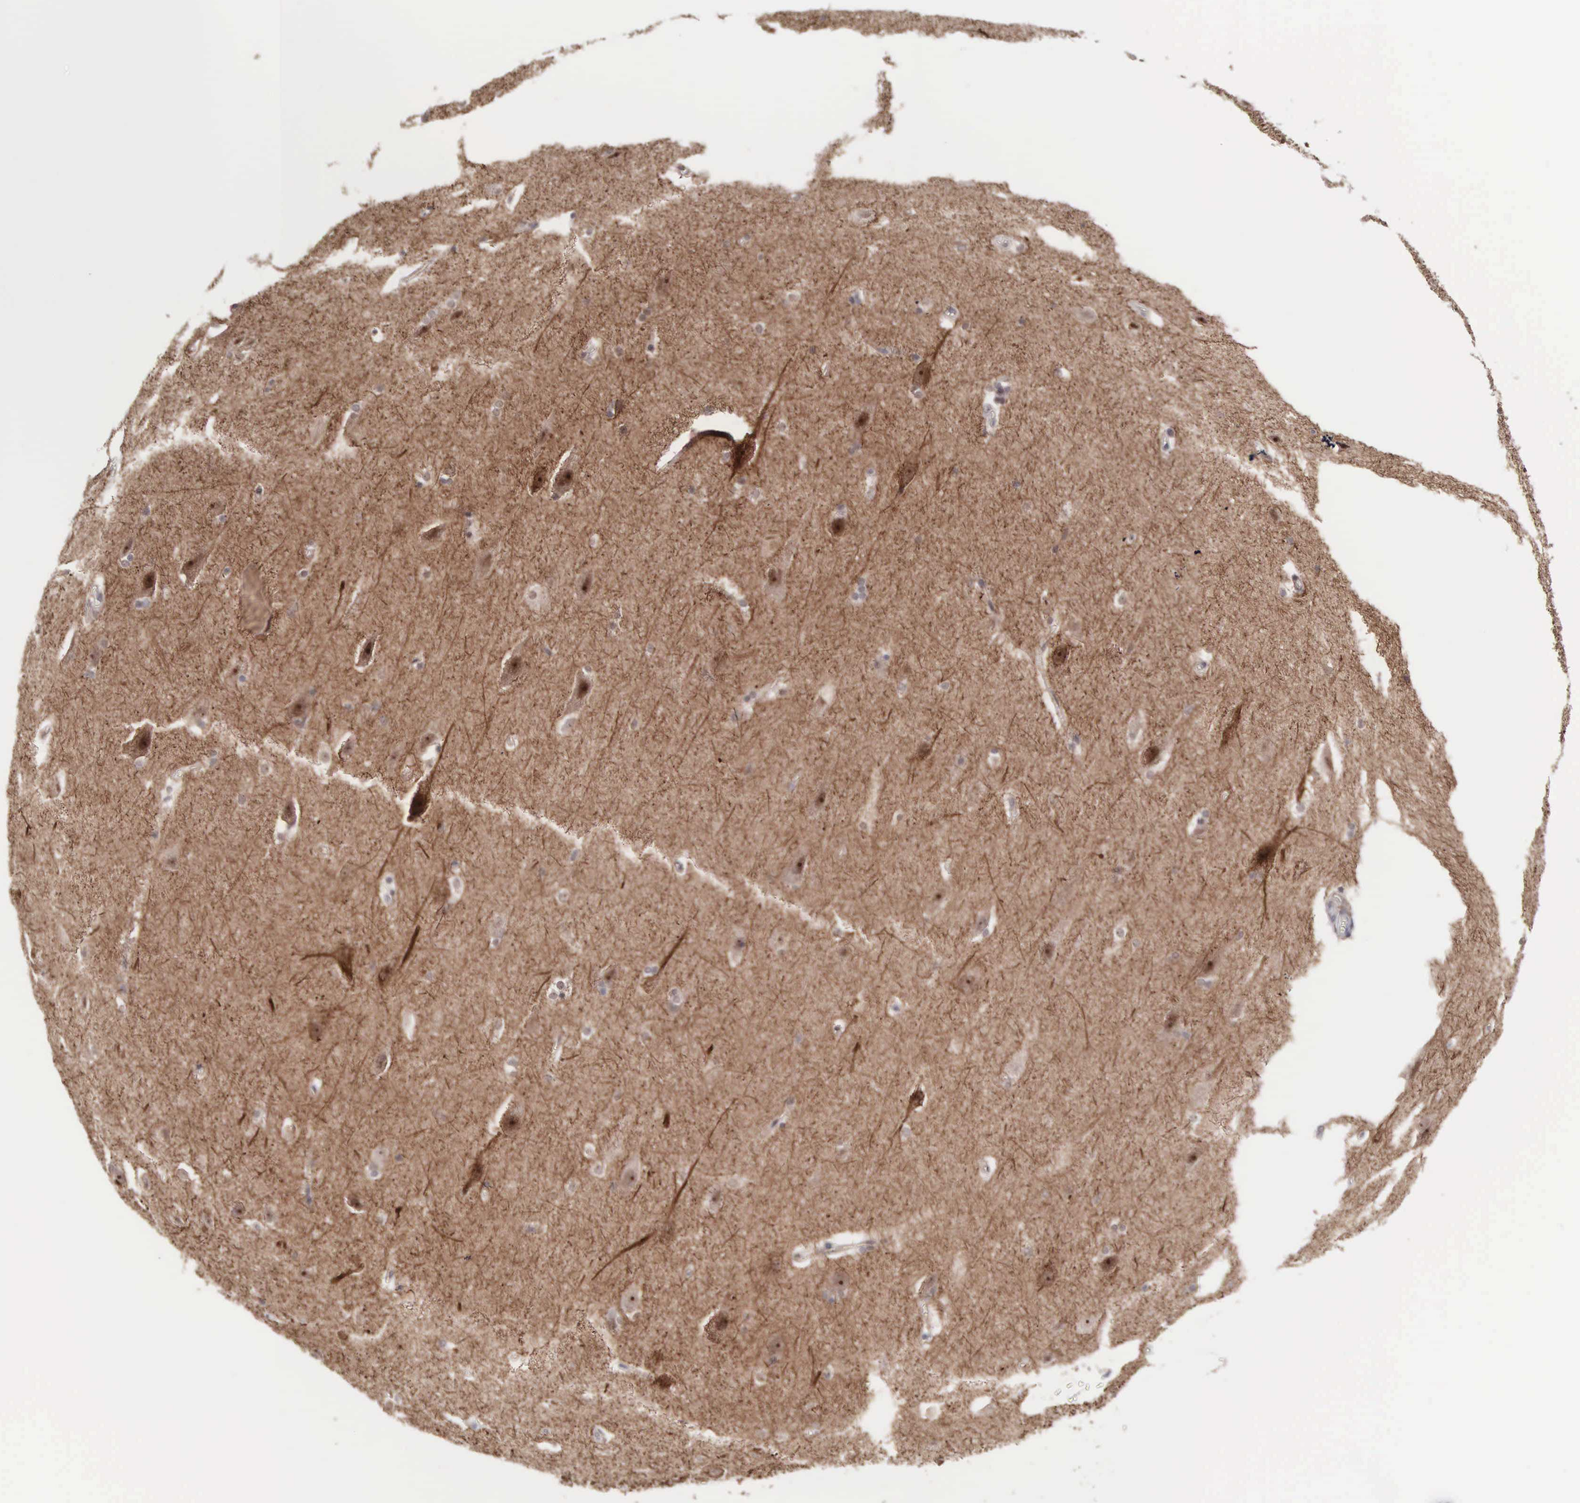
{"staining": {"intensity": "weak", "quantity": "25%-75%", "location": "cytoplasmic/membranous"}, "tissue": "cerebral cortex", "cell_type": "Endothelial cells", "image_type": "normal", "snomed": [{"axis": "morphology", "description": "Normal tissue, NOS"}, {"axis": "topography", "description": "Cerebral cortex"}, {"axis": "topography", "description": "Hippocampus"}], "caption": "Immunohistochemical staining of normal cerebral cortex demonstrates weak cytoplasmic/membranous protein staining in about 25%-75% of endothelial cells. (brown staining indicates protein expression, while blue staining denotes nuclei).", "gene": "ACOT4", "patient": {"sex": "female", "age": 19}}